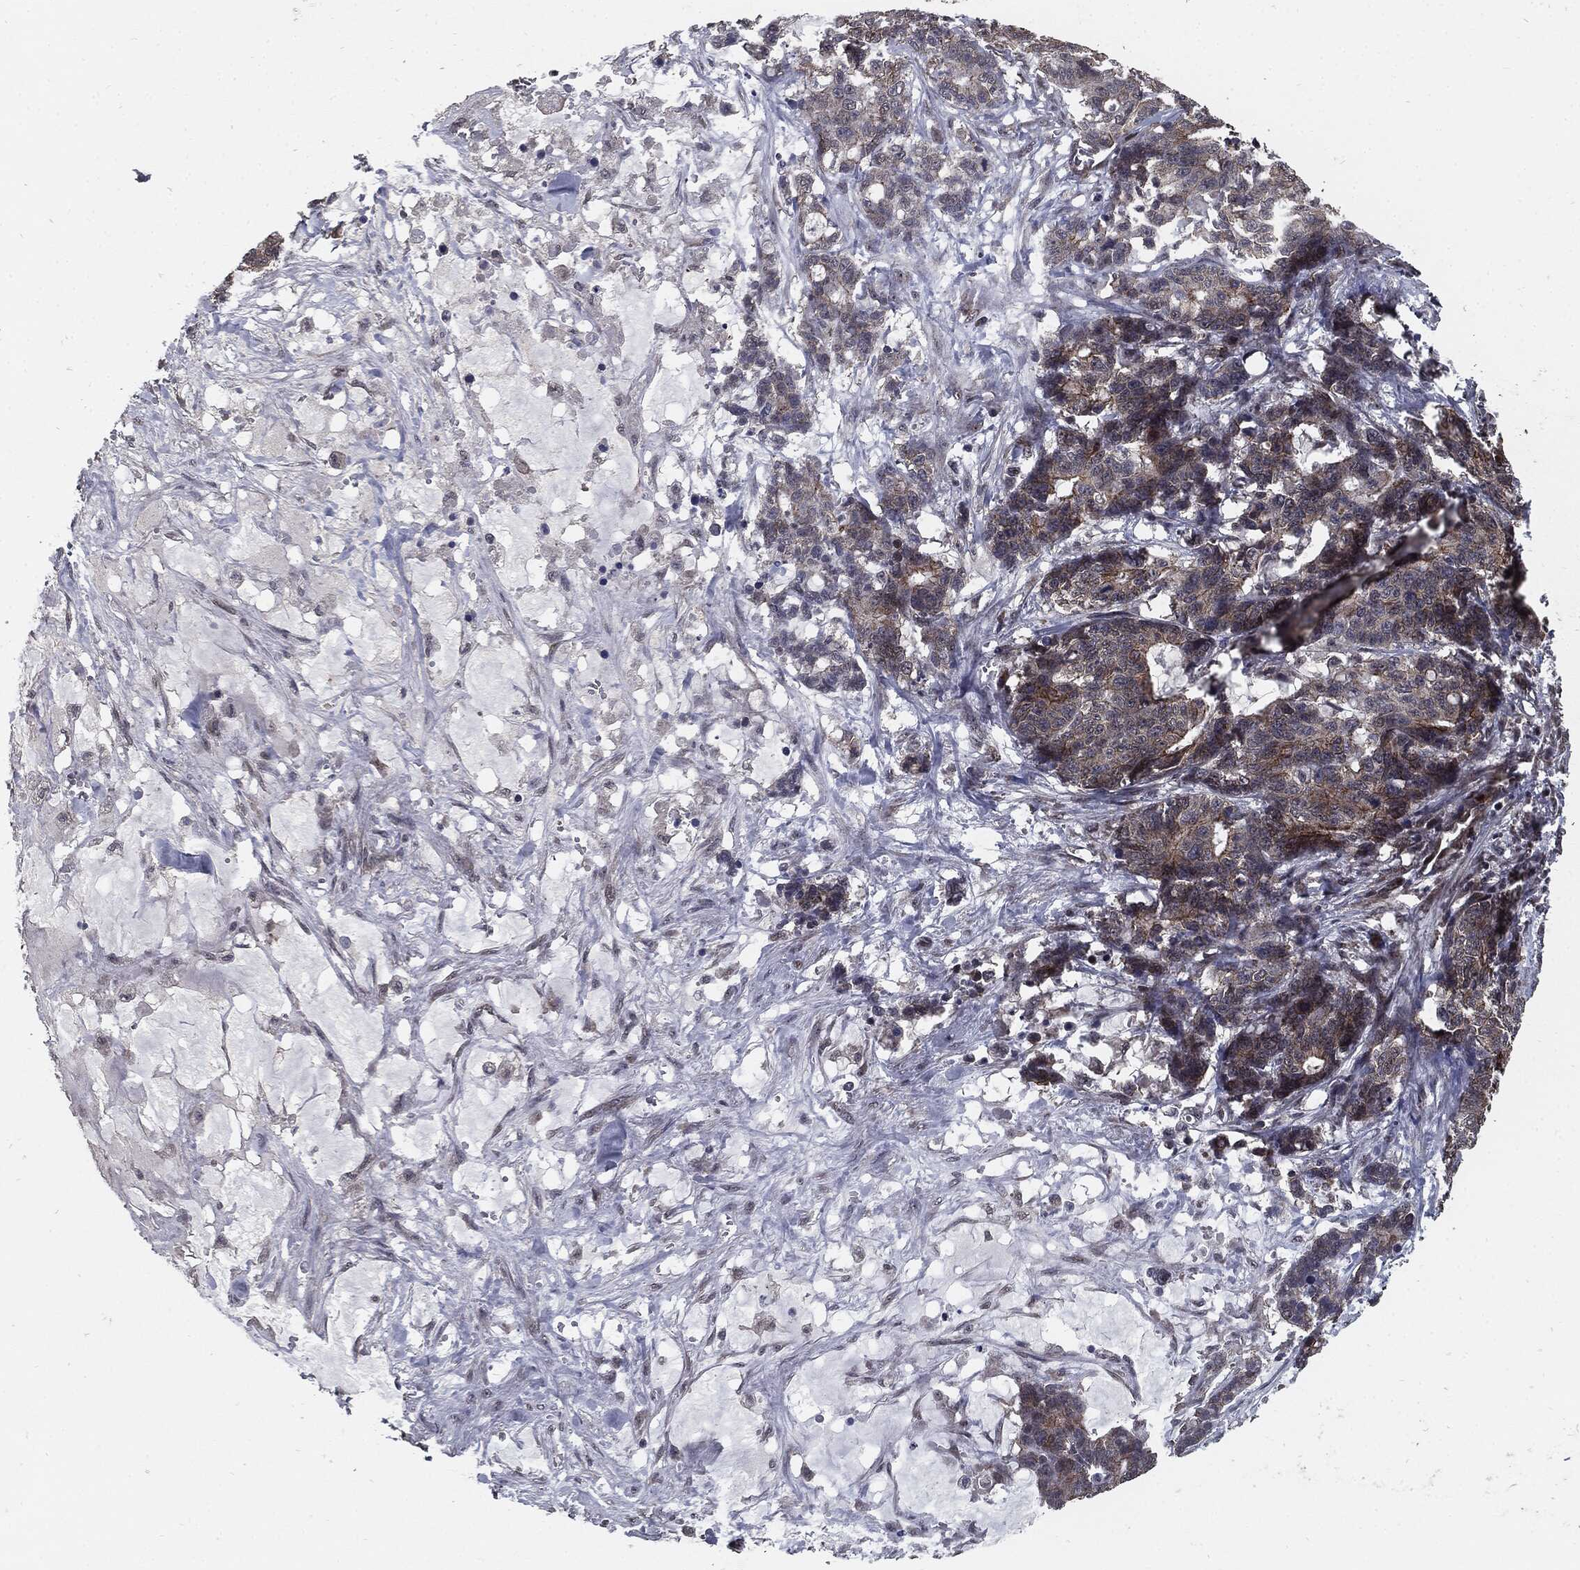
{"staining": {"intensity": "moderate", "quantity": "<25%", "location": "cytoplasmic/membranous"}, "tissue": "stomach cancer", "cell_type": "Tumor cells", "image_type": "cancer", "snomed": [{"axis": "morphology", "description": "Normal tissue, NOS"}, {"axis": "morphology", "description": "Adenocarcinoma, NOS"}, {"axis": "topography", "description": "Stomach"}], "caption": "Immunohistochemistry of human stomach cancer (adenocarcinoma) shows low levels of moderate cytoplasmic/membranous expression in approximately <25% of tumor cells.", "gene": "PTPA", "patient": {"sex": "female", "age": 64}}